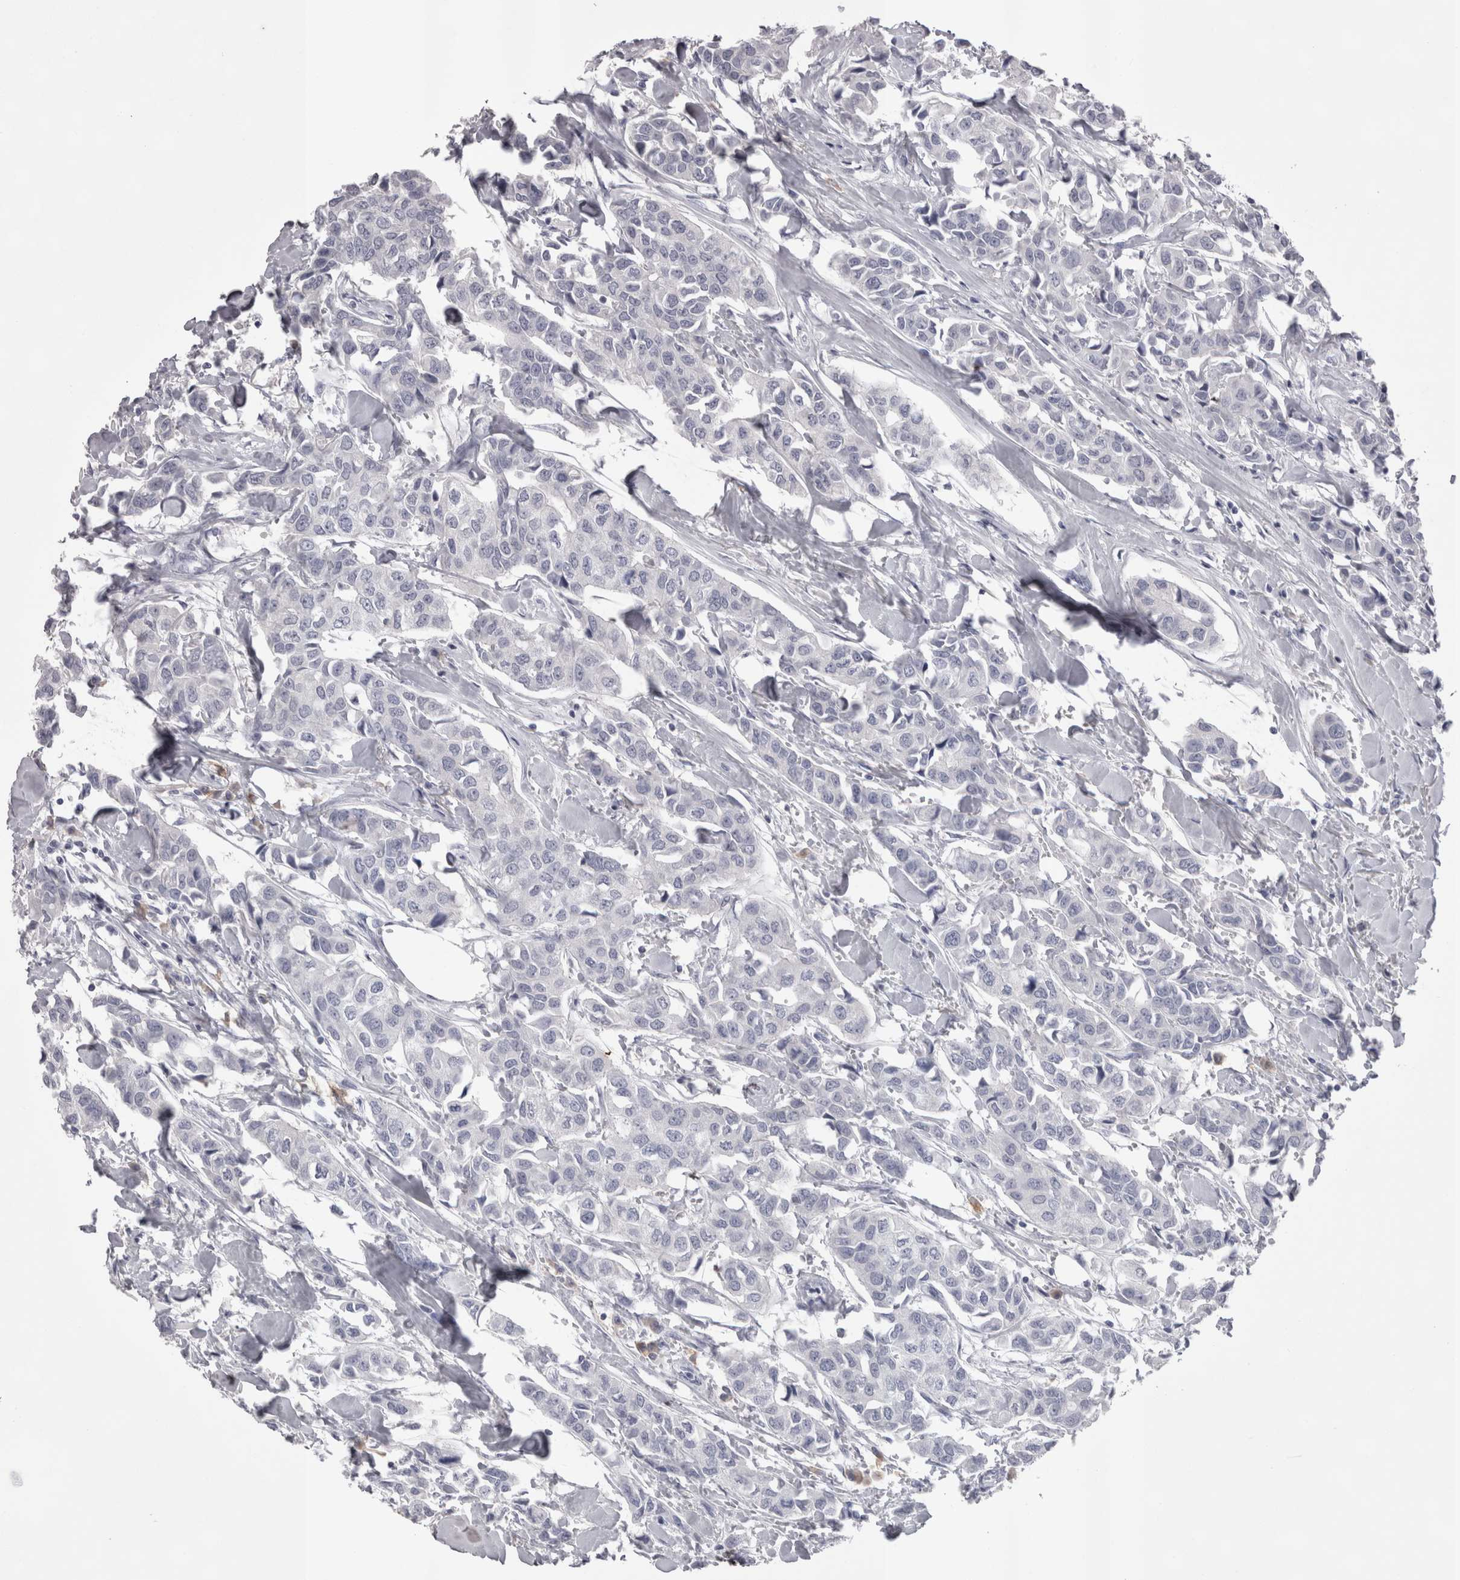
{"staining": {"intensity": "negative", "quantity": "none", "location": "none"}, "tissue": "breast cancer", "cell_type": "Tumor cells", "image_type": "cancer", "snomed": [{"axis": "morphology", "description": "Duct carcinoma"}, {"axis": "topography", "description": "Breast"}], "caption": "This is an immunohistochemistry image of human breast infiltrating ductal carcinoma. There is no positivity in tumor cells.", "gene": "LAX1", "patient": {"sex": "female", "age": 80}}